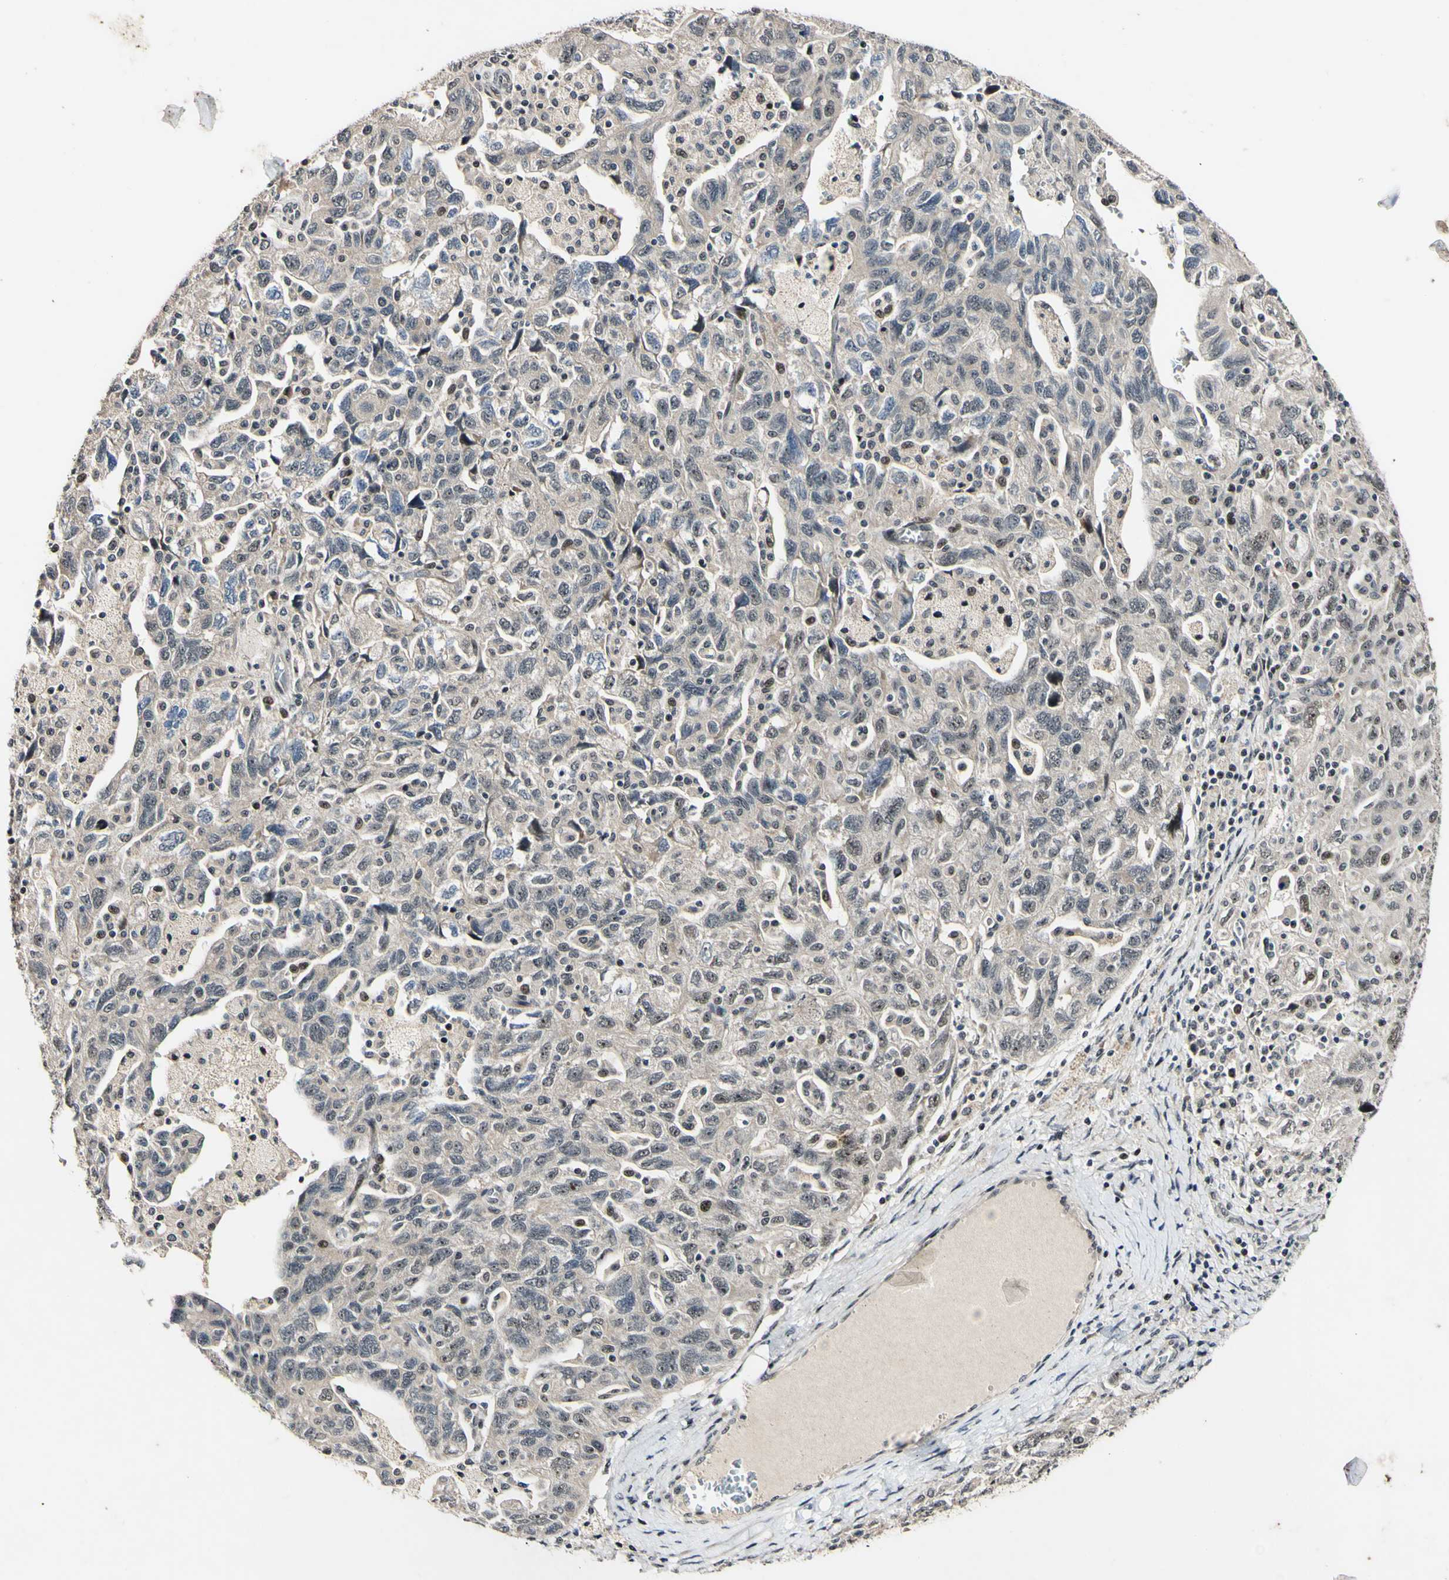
{"staining": {"intensity": "weak", "quantity": ">75%", "location": "cytoplasmic/membranous"}, "tissue": "ovarian cancer", "cell_type": "Tumor cells", "image_type": "cancer", "snomed": [{"axis": "morphology", "description": "Carcinoma, NOS"}, {"axis": "morphology", "description": "Cystadenocarcinoma, serous, NOS"}, {"axis": "topography", "description": "Ovary"}], "caption": "Protein positivity by immunohistochemistry demonstrates weak cytoplasmic/membranous staining in approximately >75% of tumor cells in ovarian cancer (serous cystadenocarcinoma).", "gene": "POLR2F", "patient": {"sex": "female", "age": 69}}